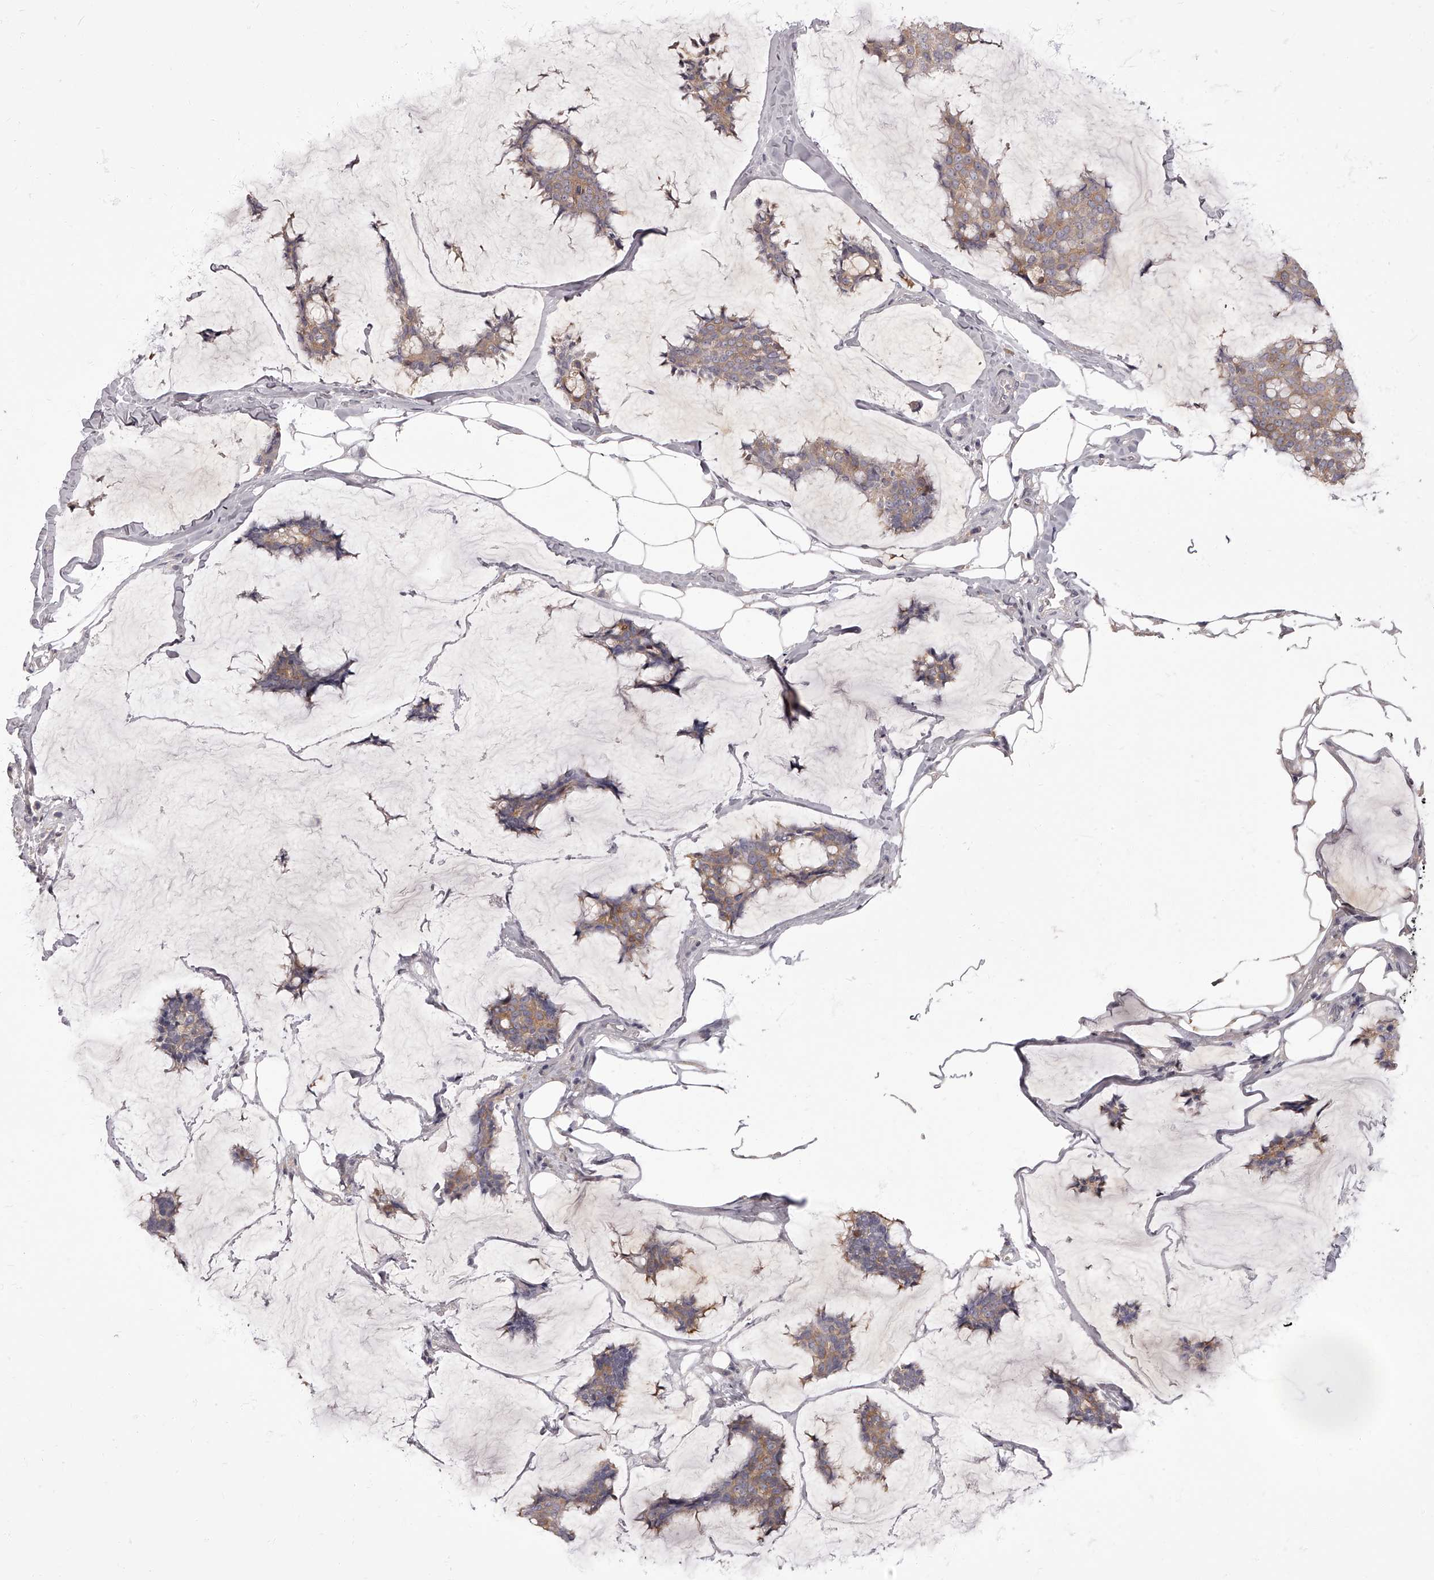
{"staining": {"intensity": "weak", "quantity": ">75%", "location": "cytoplasmic/membranous"}, "tissue": "breast cancer", "cell_type": "Tumor cells", "image_type": "cancer", "snomed": [{"axis": "morphology", "description": "Duct carcinoma"}, {"axis": "topography", "description": "Breast"}], "caption": "Brown immunohistochemical staining in infiltrating ductal carcinoma (breast) exhibits weak cytoplasmic/membranous positivity in about >75% of tumor cells.", "gene": "APEH", "patient": {"sex": "female", "age": 93}}